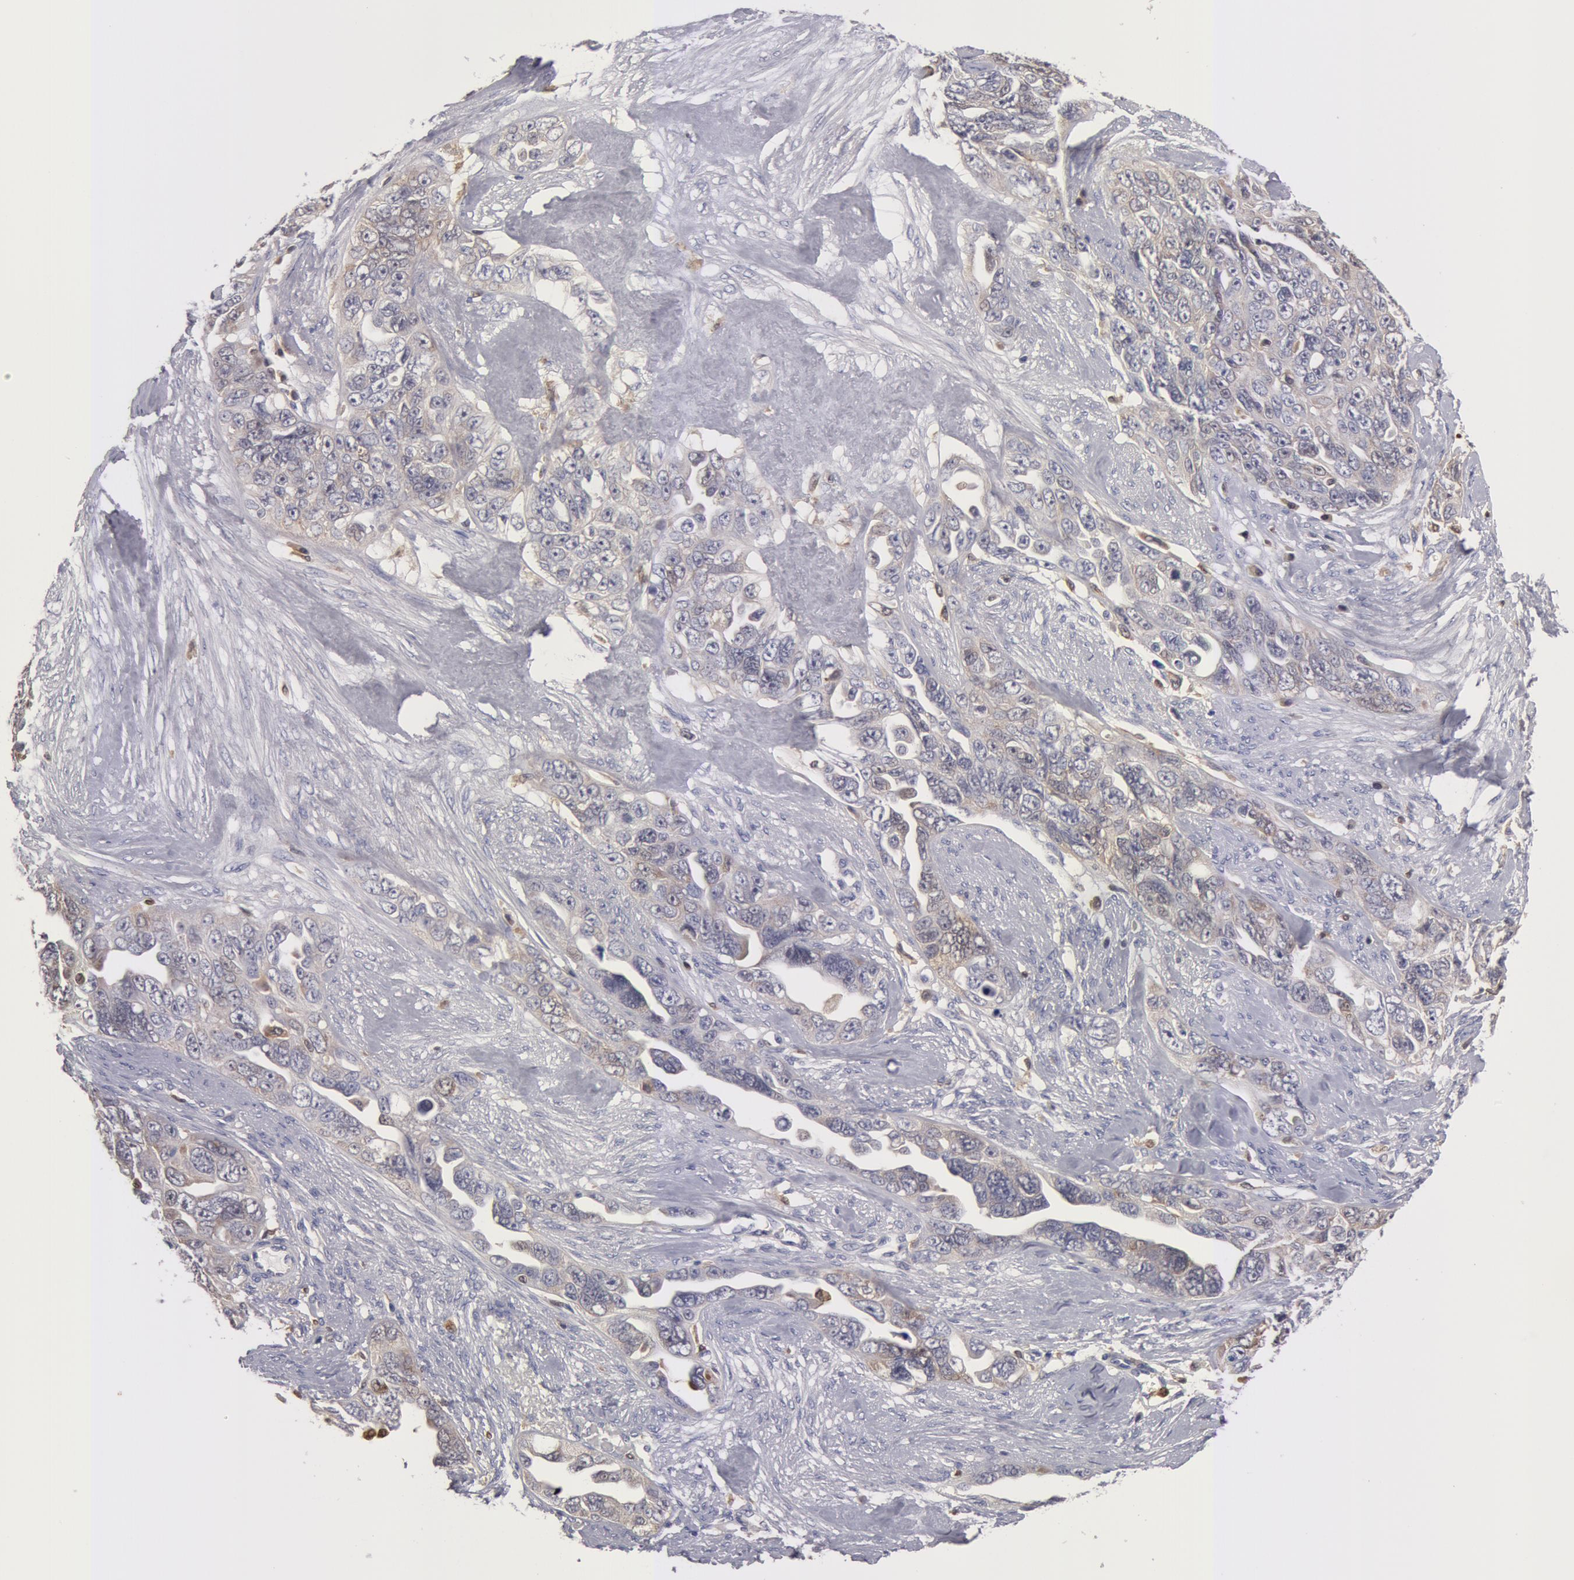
{"staining": {"intensity": "weak", "quantity": ">75%", "location": "cytoplasmic/membranous"}, "tissue": "ovarian cancer", "cell_type": "Tumor cells", "image_type": "cancer", "snomed": [{"axis": "morphology", "description": "Cystadenocarcinoma, serous, NOS"}, {"axis": "topography", "description": "Ovary"}], "caption": "Immunohistochemistry (IHC) (DAB) staining of human ovarian cancer (serous cystadenocarcinoma) demonstrates weak cytoplasmic/membranous protein expression in approximately >75% of tumor cells. (Stains: DAB in brown, nuclei in blue, Microscopy: brightfield microscopy at high magnification).", "gene": "SYK", "patient": {"sex": "female", "age": 63}}